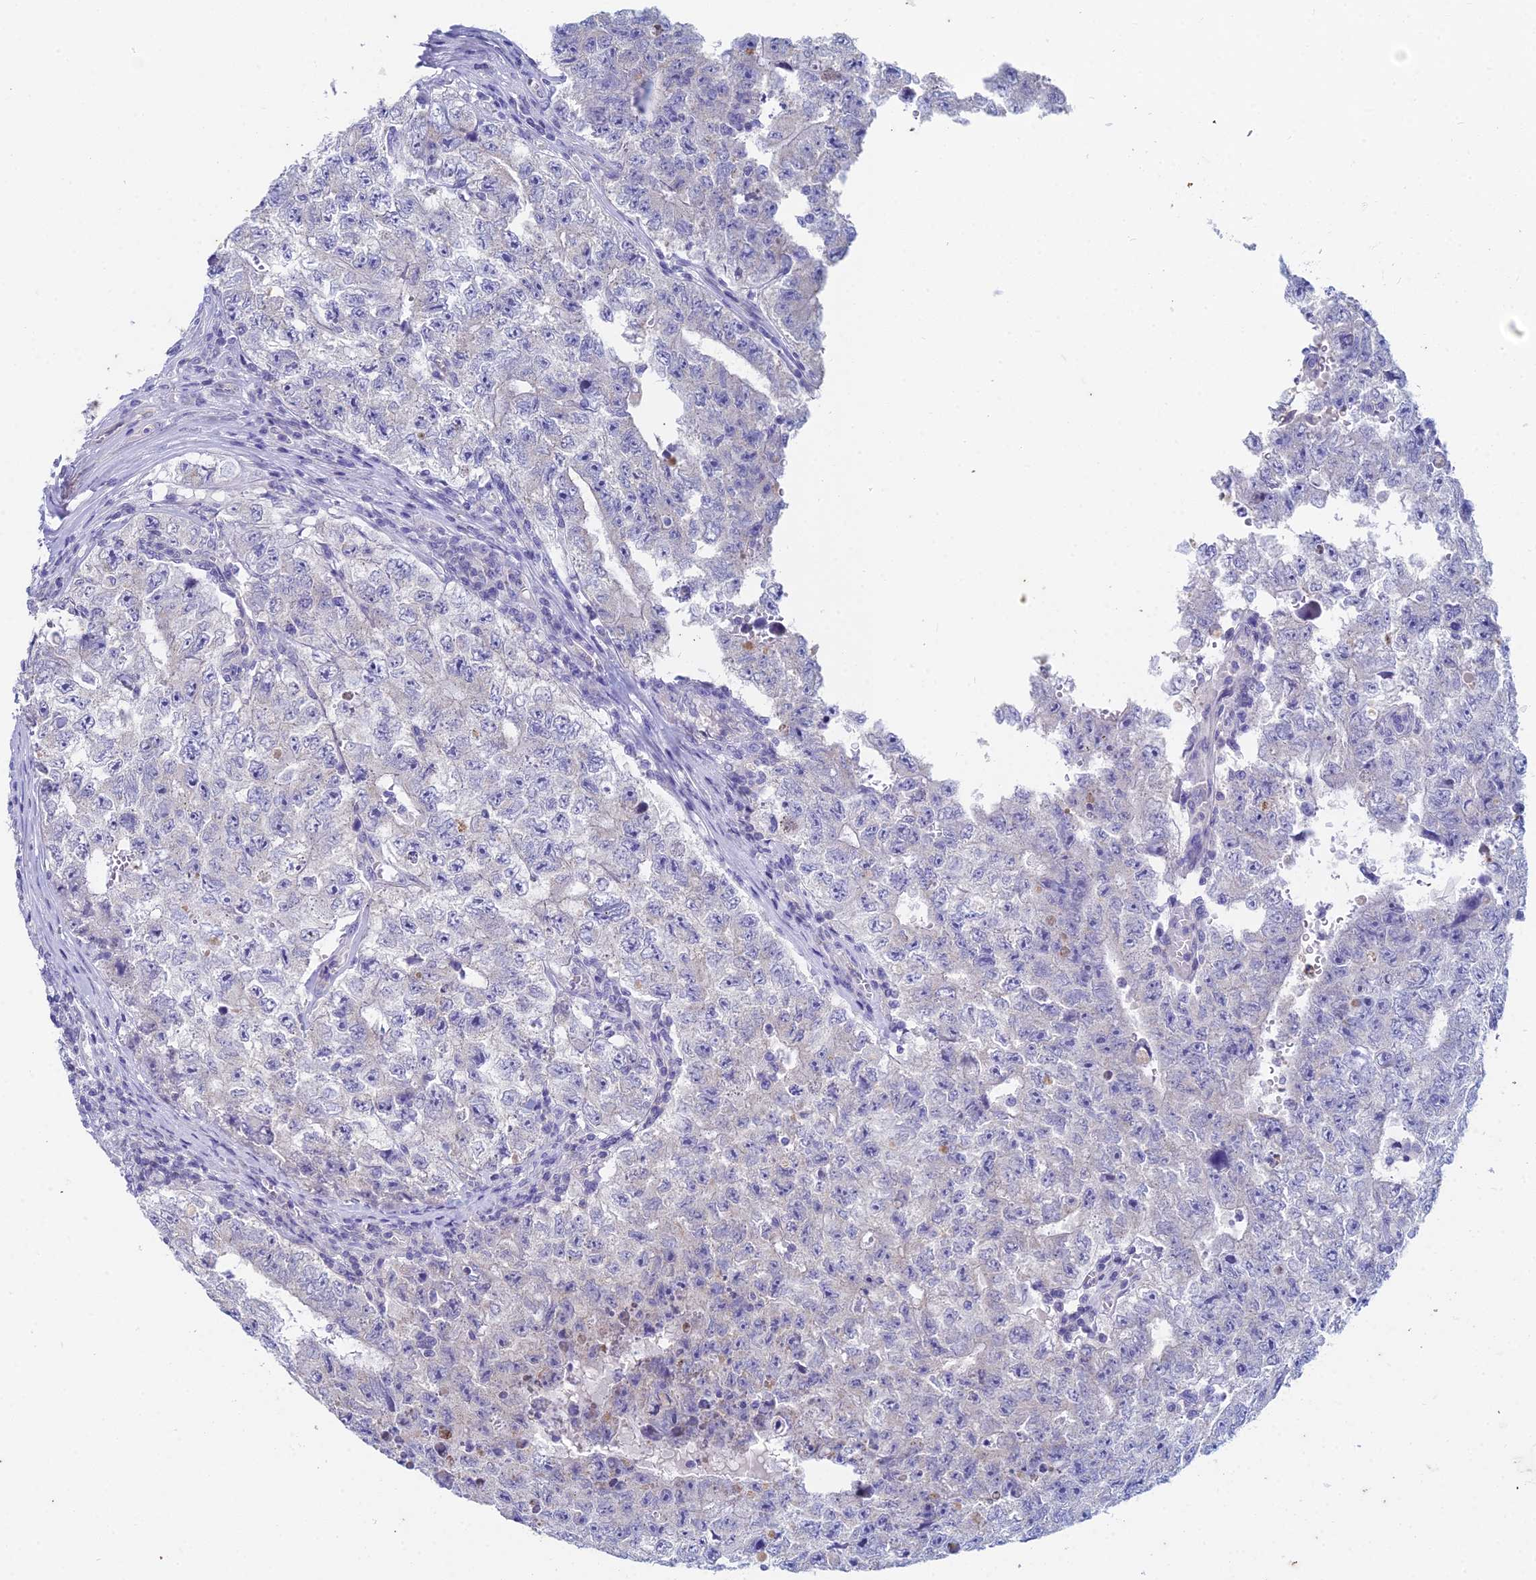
{"staining": {"intensity": "negative", "quantity": "none", "location": "none"}, "tissue": "testis cancer", "cell_type": "Tumor cells", "image_type": "cancer", "snomed": [{"axis": "morphology", "description": "Carcinoma, Embryonal, NOS"}, {"axis": "topography", "description": "Testis"}], "caption": "Immunohistochemical staining of testis embryonal carcinoma exhibits no significant expression in tumor cells.", "gene": "EEF2KMT", "patient": {"sex": "male", "age": 17}}